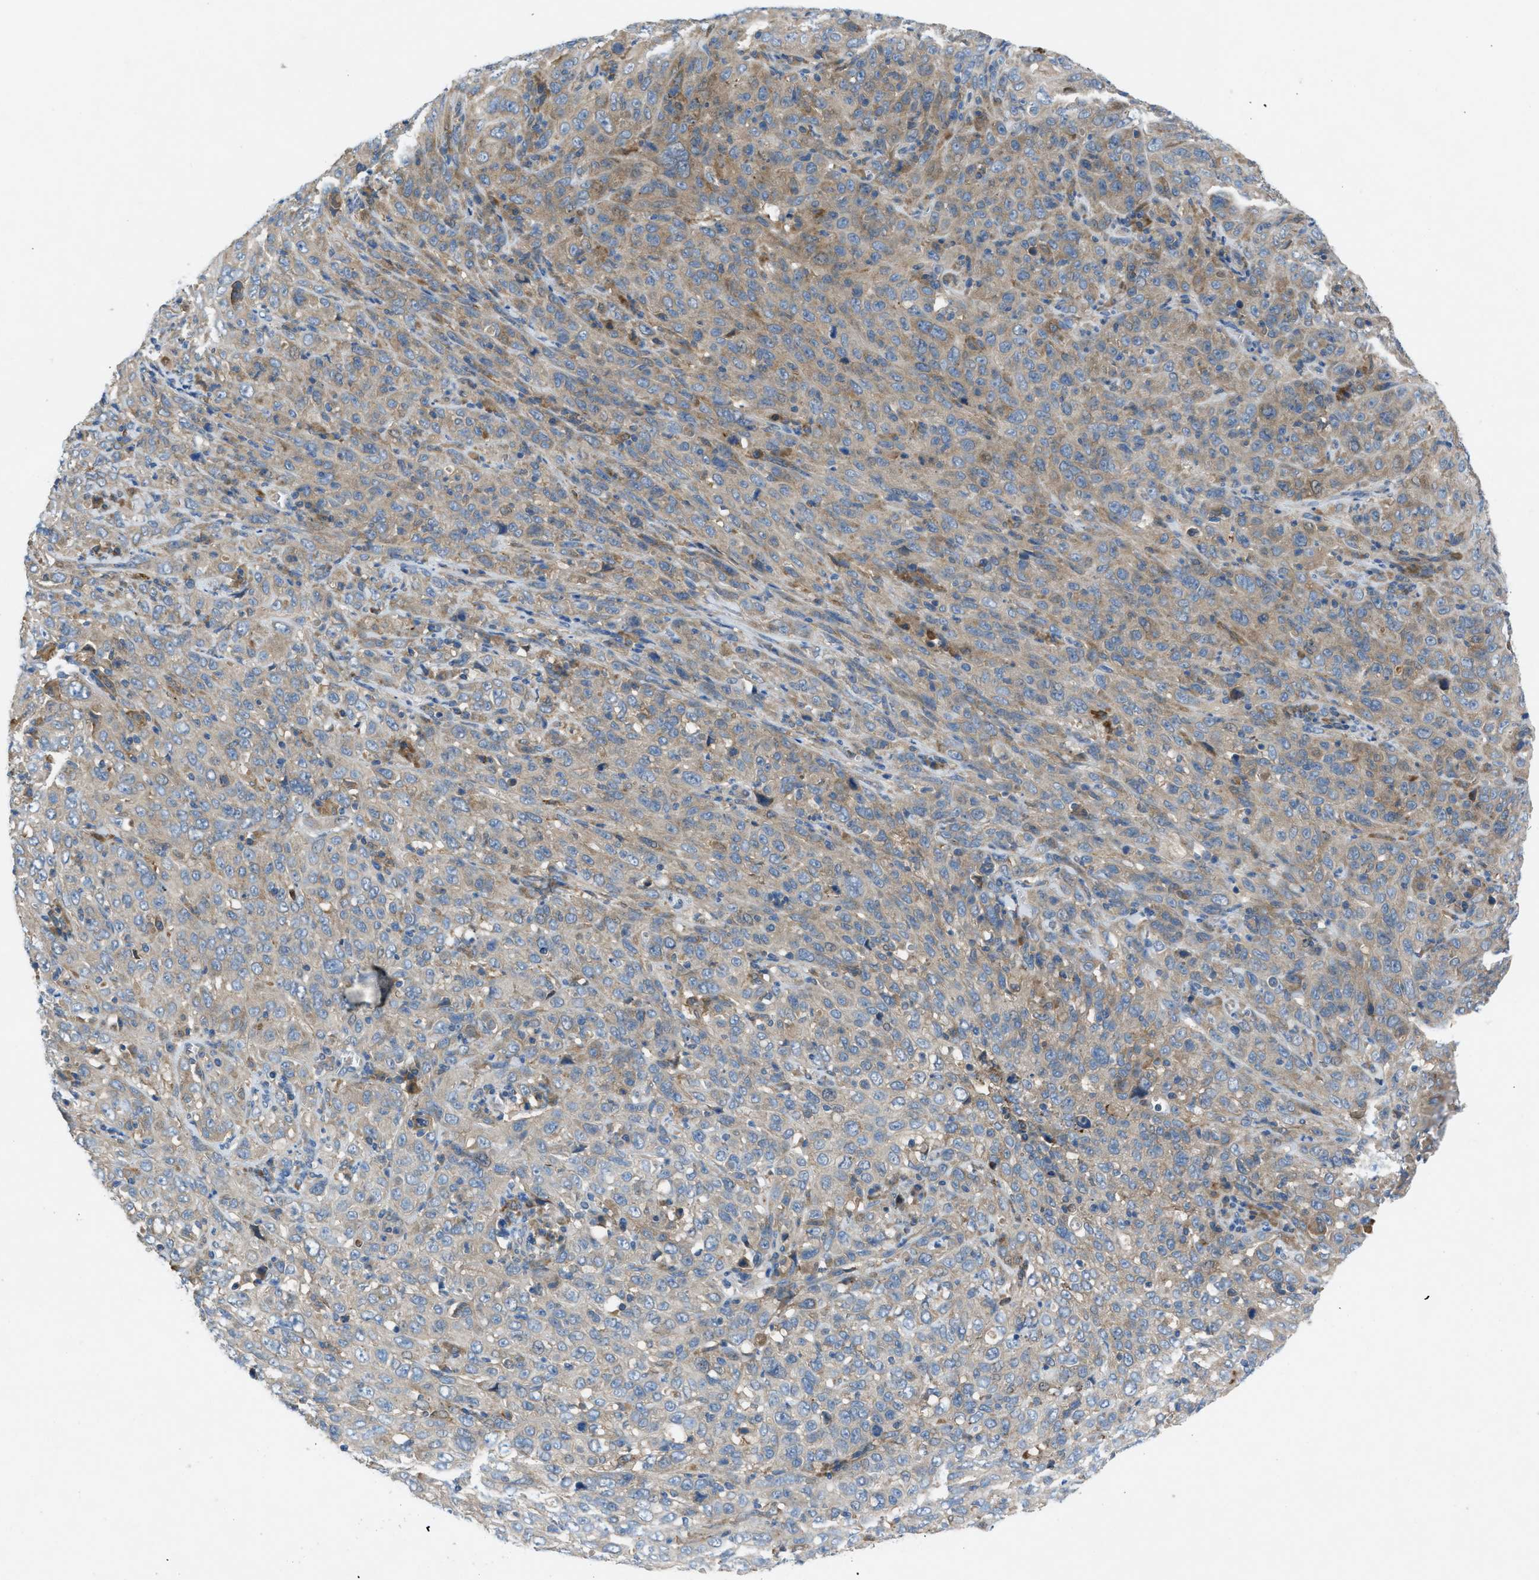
{"staining": {"intensity": "weak", "quantity": "25%-75%", "location": "cytoplasmic/membranous"}, "tissue": "cervical cancer", "cell_type": "Tumor cells", "image_type": "cancer", "snomed": [{"axis": "morphology", "description": "Squamous cell carcinoma, NOS"}, {"axis": "topography", "description": "Cervix"}], "caption": "Protein staining reveals weak cytoplasmic/membranous staining in approximately 25%-75% of tumor cells in squamous cell carcinoma (cervical).", "gene": "MAP3K20", "patient": {"sex": "female", "age": 46}}